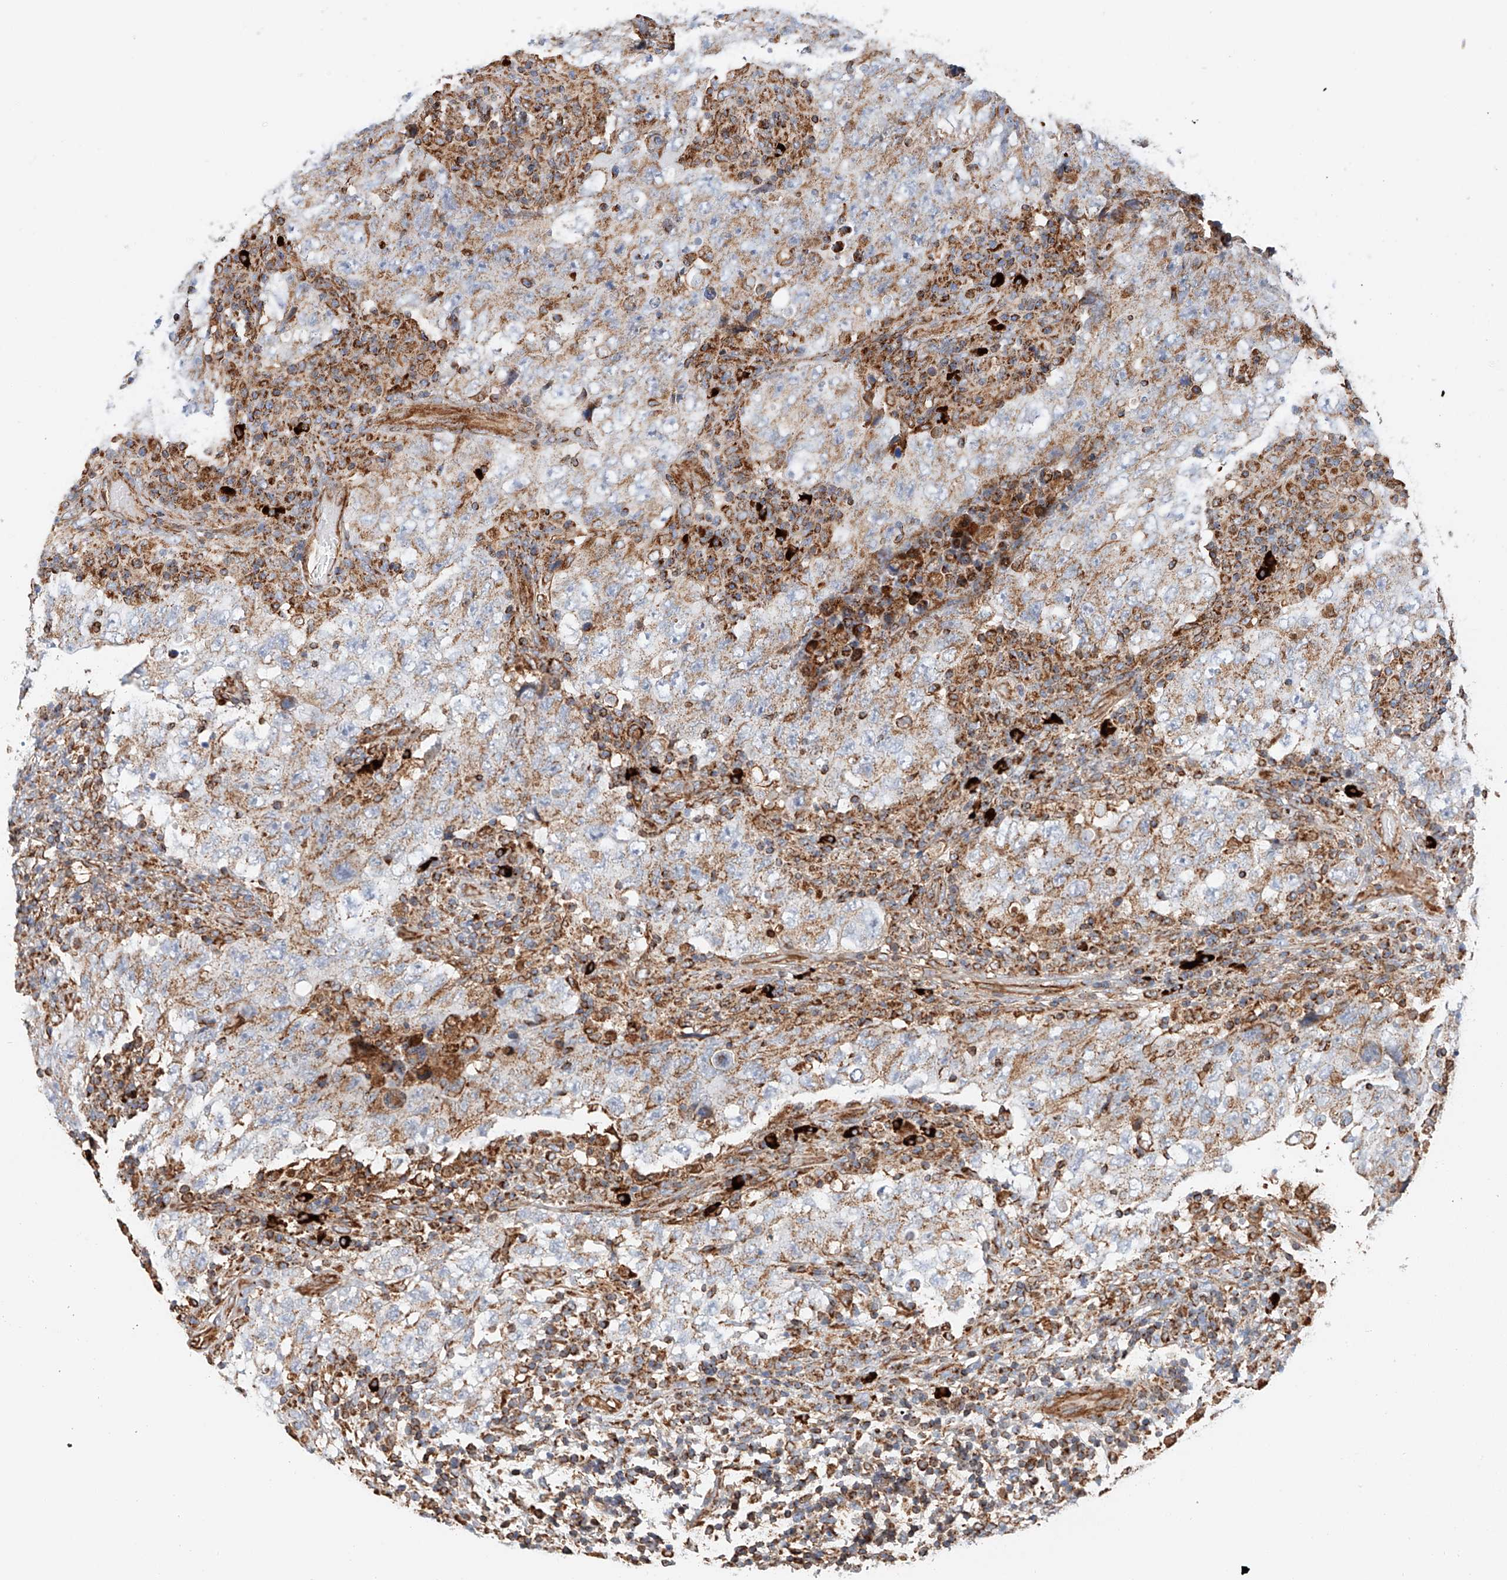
{"staining": {"intensity": "weak", "quantity": "25%-75%", "location": "cytoplasmic/membranous"}, "tissue": "testis cancer", "cell_type": "Tumor cells", "image_type": "cancer", "snomed": [{"axis": "morphology", "description": "Carcinoma, Embryonal, NOS"}, {"axis": "topography", "description": "Testis"}], "caption": "Protein expression analysis of human testis cancer (embryonal carcinoma) reveals weak cytoplasmic/membranous positivity in about 25%-75% of tumor cells.", "gene": "NDUFV3", "patient": {"sex": "male", "age": 26}}